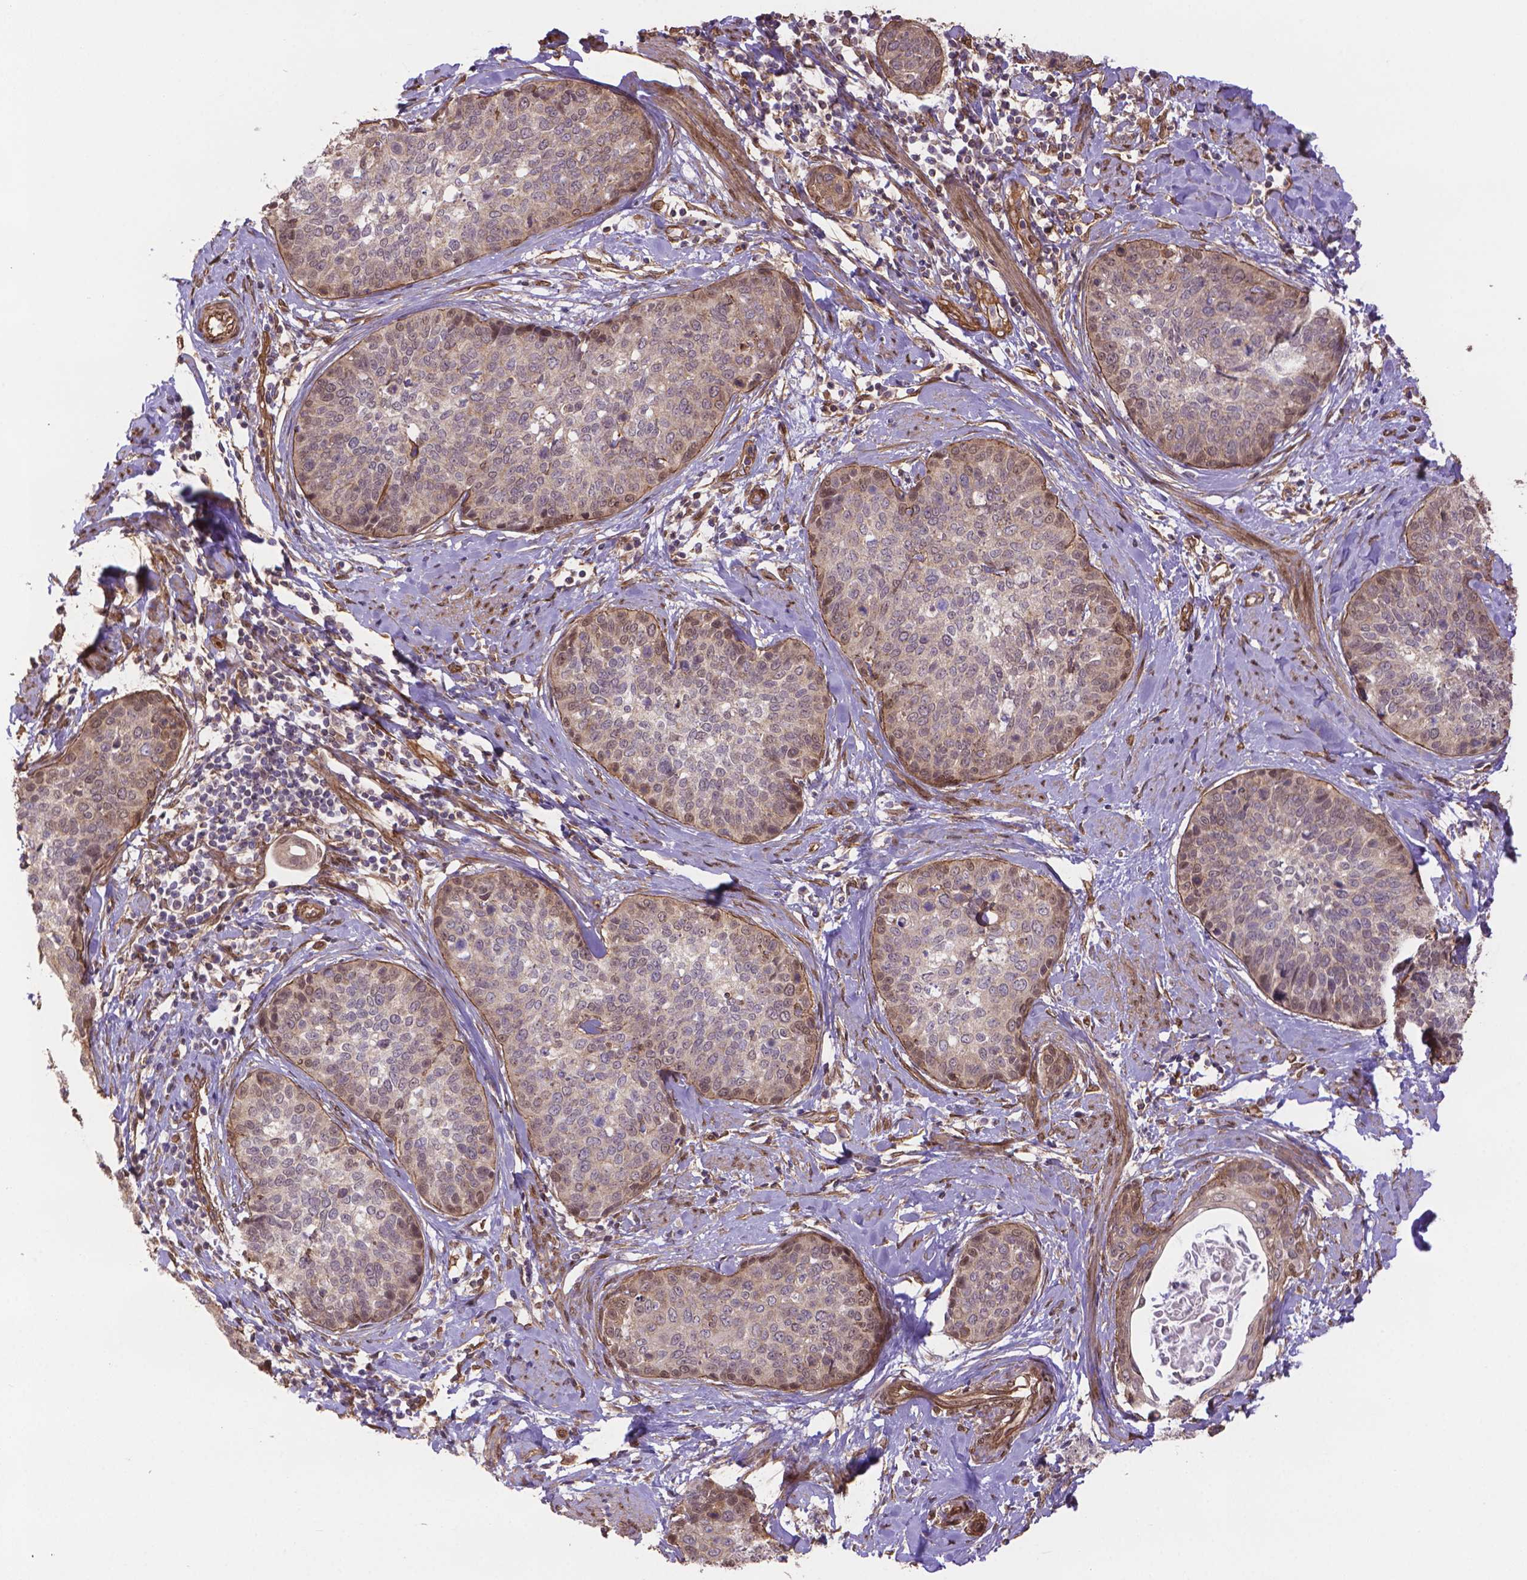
{"staining": {"intensity": "weak", "quantity": "25%-75%", "location": "cytoplasmic/membranous"}, "tissue": "cervical cancer", "cell_type": "Tumor cells", "image_type": "cancer", "snomed": [{"axis": "morphology", "description": "Squamous cell carcinoma, NOS"}, {"axis": "topography", "description": "Cervix"}], "caption": "Squamous cell carcinoma (cervical) was stained to show a protein in brown. There is low levels of weak cytoplasmic/membranous staining in approximately 25%-75% of tumor cells.", "gene": "YAP1", "patient": {"sex": "female", "age": 69}}